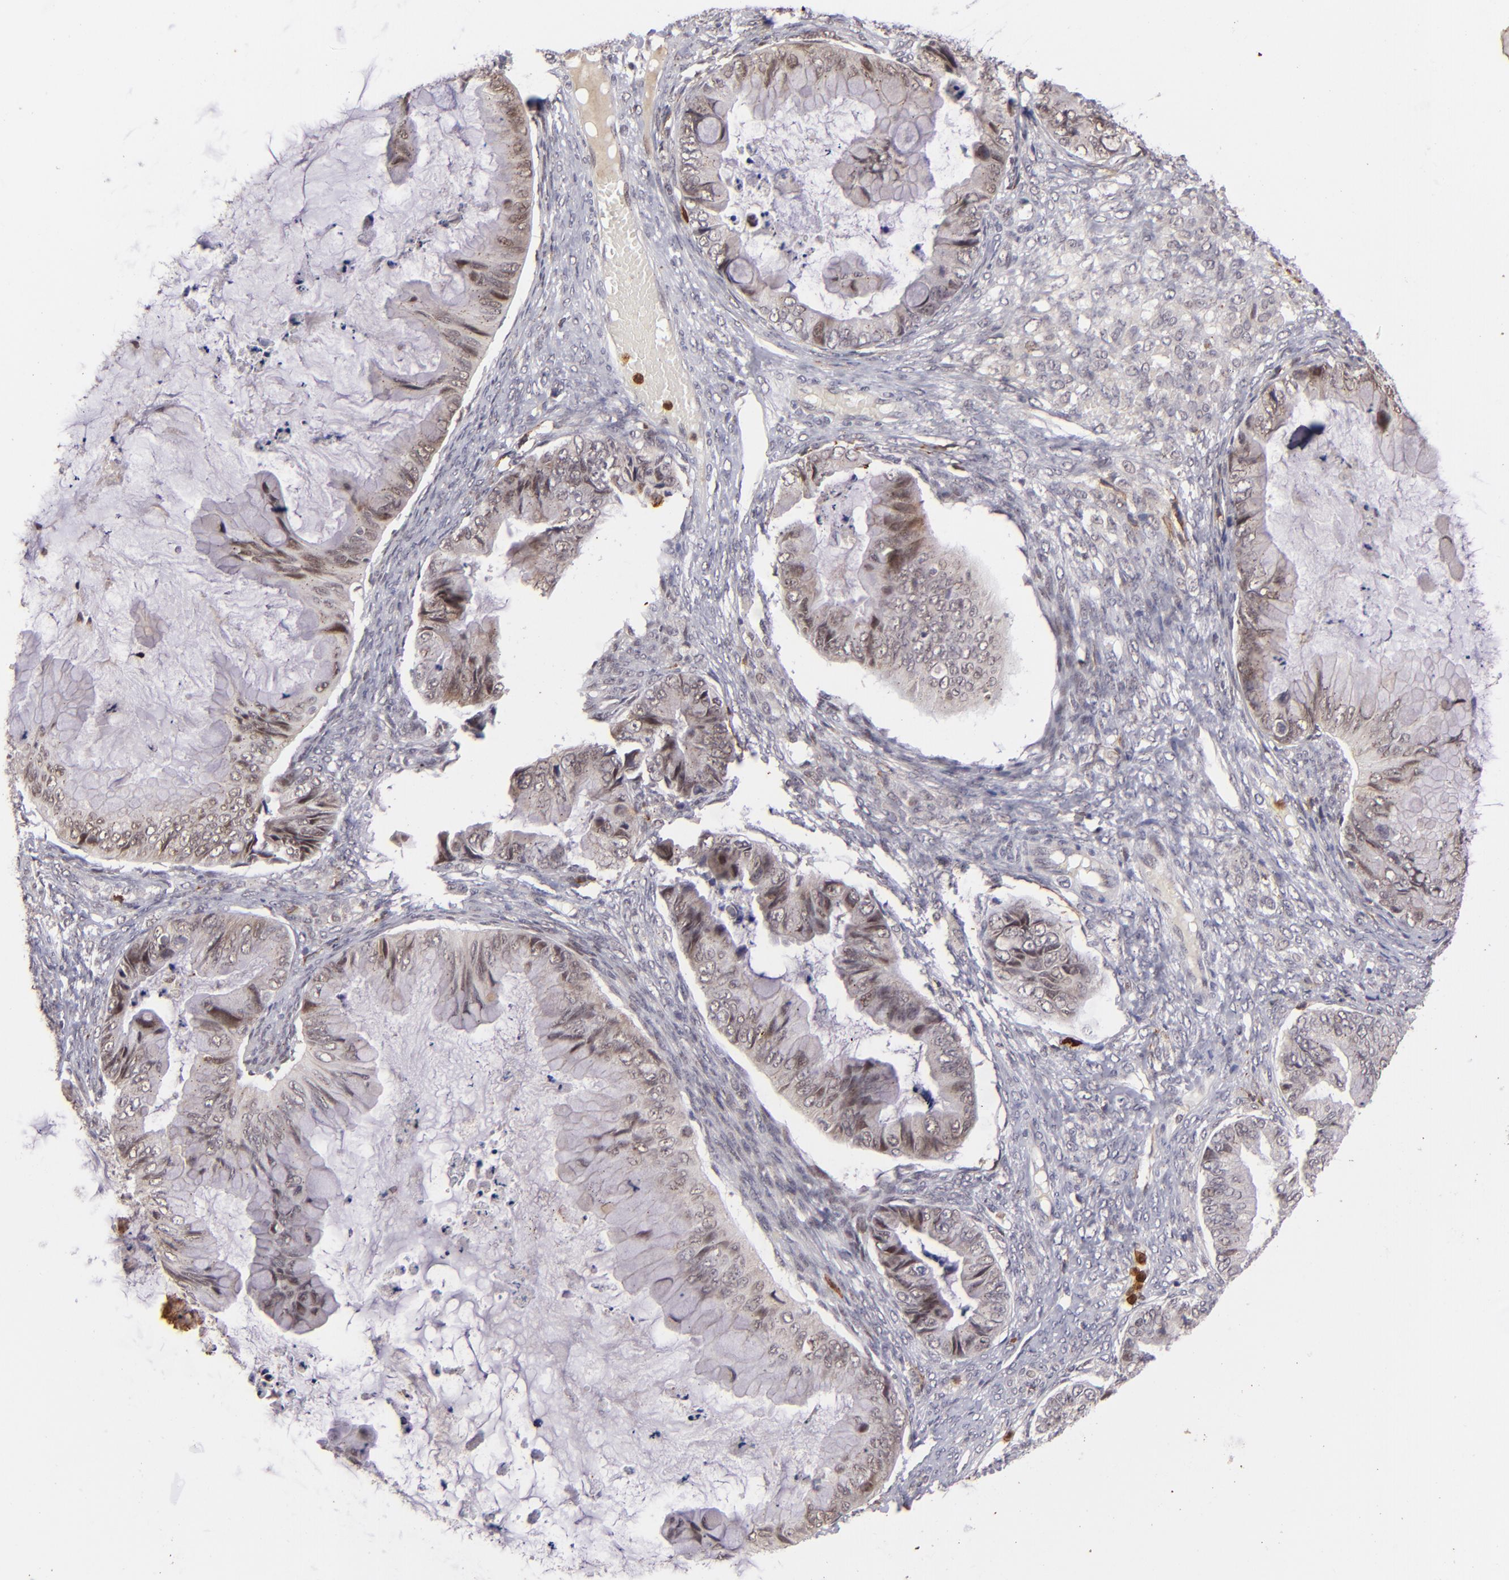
{"staining": {"intensity": "weak", "quantity": "<25%", "location": "nuclear"}, "tissue": "ovarian cancer", "cell_type": "Tumor cells", "image_type": "cancer", "snomed": [{"axis": "morphology", "description": "Cystadenocarcinoma, mucinous, NOS"}, {"axis": "topography", "description": "Ovary"}], "caption": "Immunohistochemistry (IHC) photomicrograph of human mucinous cystadenocarcinoma (ovarian) stained for a protein (brown), which exhibits no positivity in tumor cells.", "gene": "RXRG", "patient": {"sex": "female", "age": 36}}